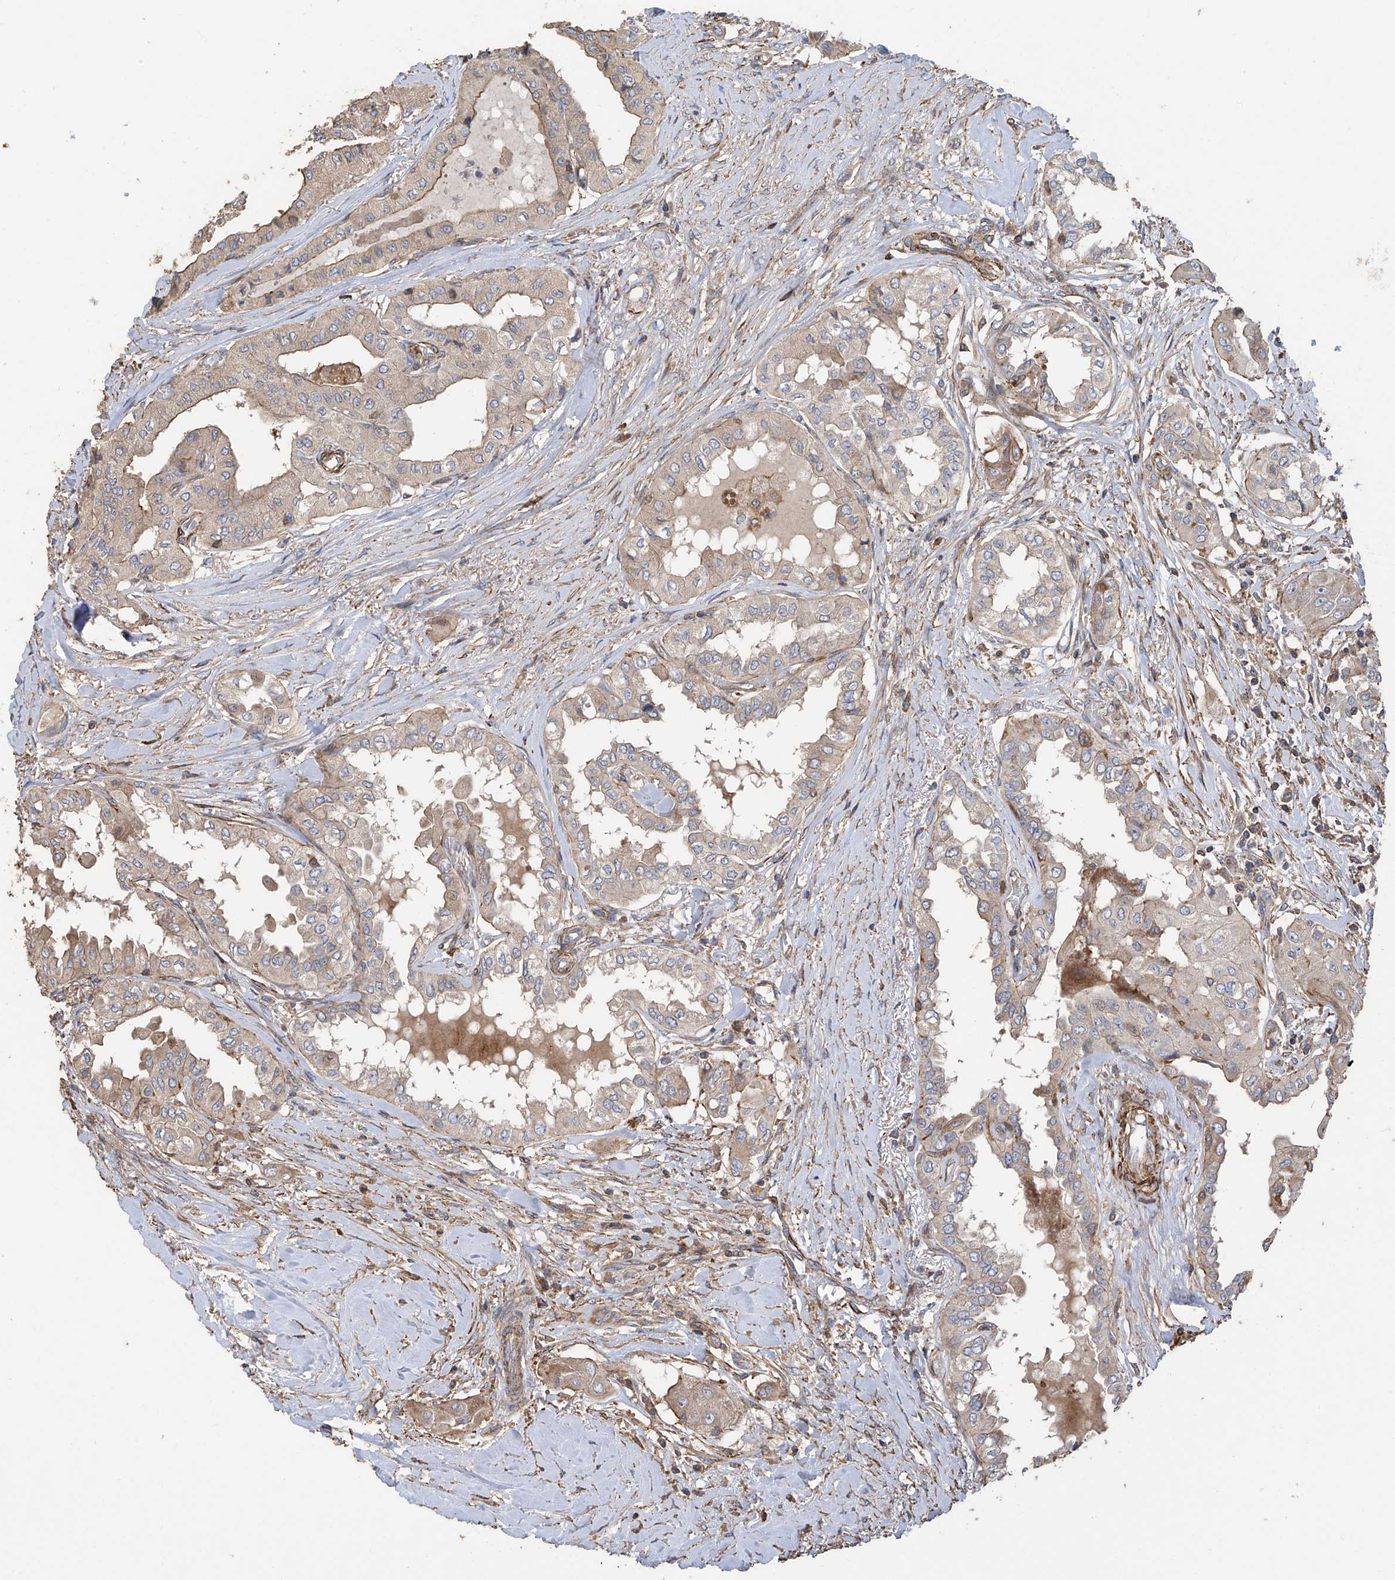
{"staining": {"intensity": "weak", "quantity": "25%-75%", "location": "cytoplasmic/membranous"}, "tissue": "thyroid cancer", "cell_type": "Tumor cells", "image_type": "cancer", "snomed": [{"axis": "morphology", "description": "Papillary adenocarcinoma, NOS"}, {"axis": "topography", "description": "Thyroid gland"}], "caption": "A high-resolution photomicrograph shows immunohistochemistry staining of thyroid cancer, which displays weak cytoplasmic/membranous expression in approximately 25%-75% of tumor cells.", "gene": "SLC43A3", "patient": {"sex": "female", "age": 59}}